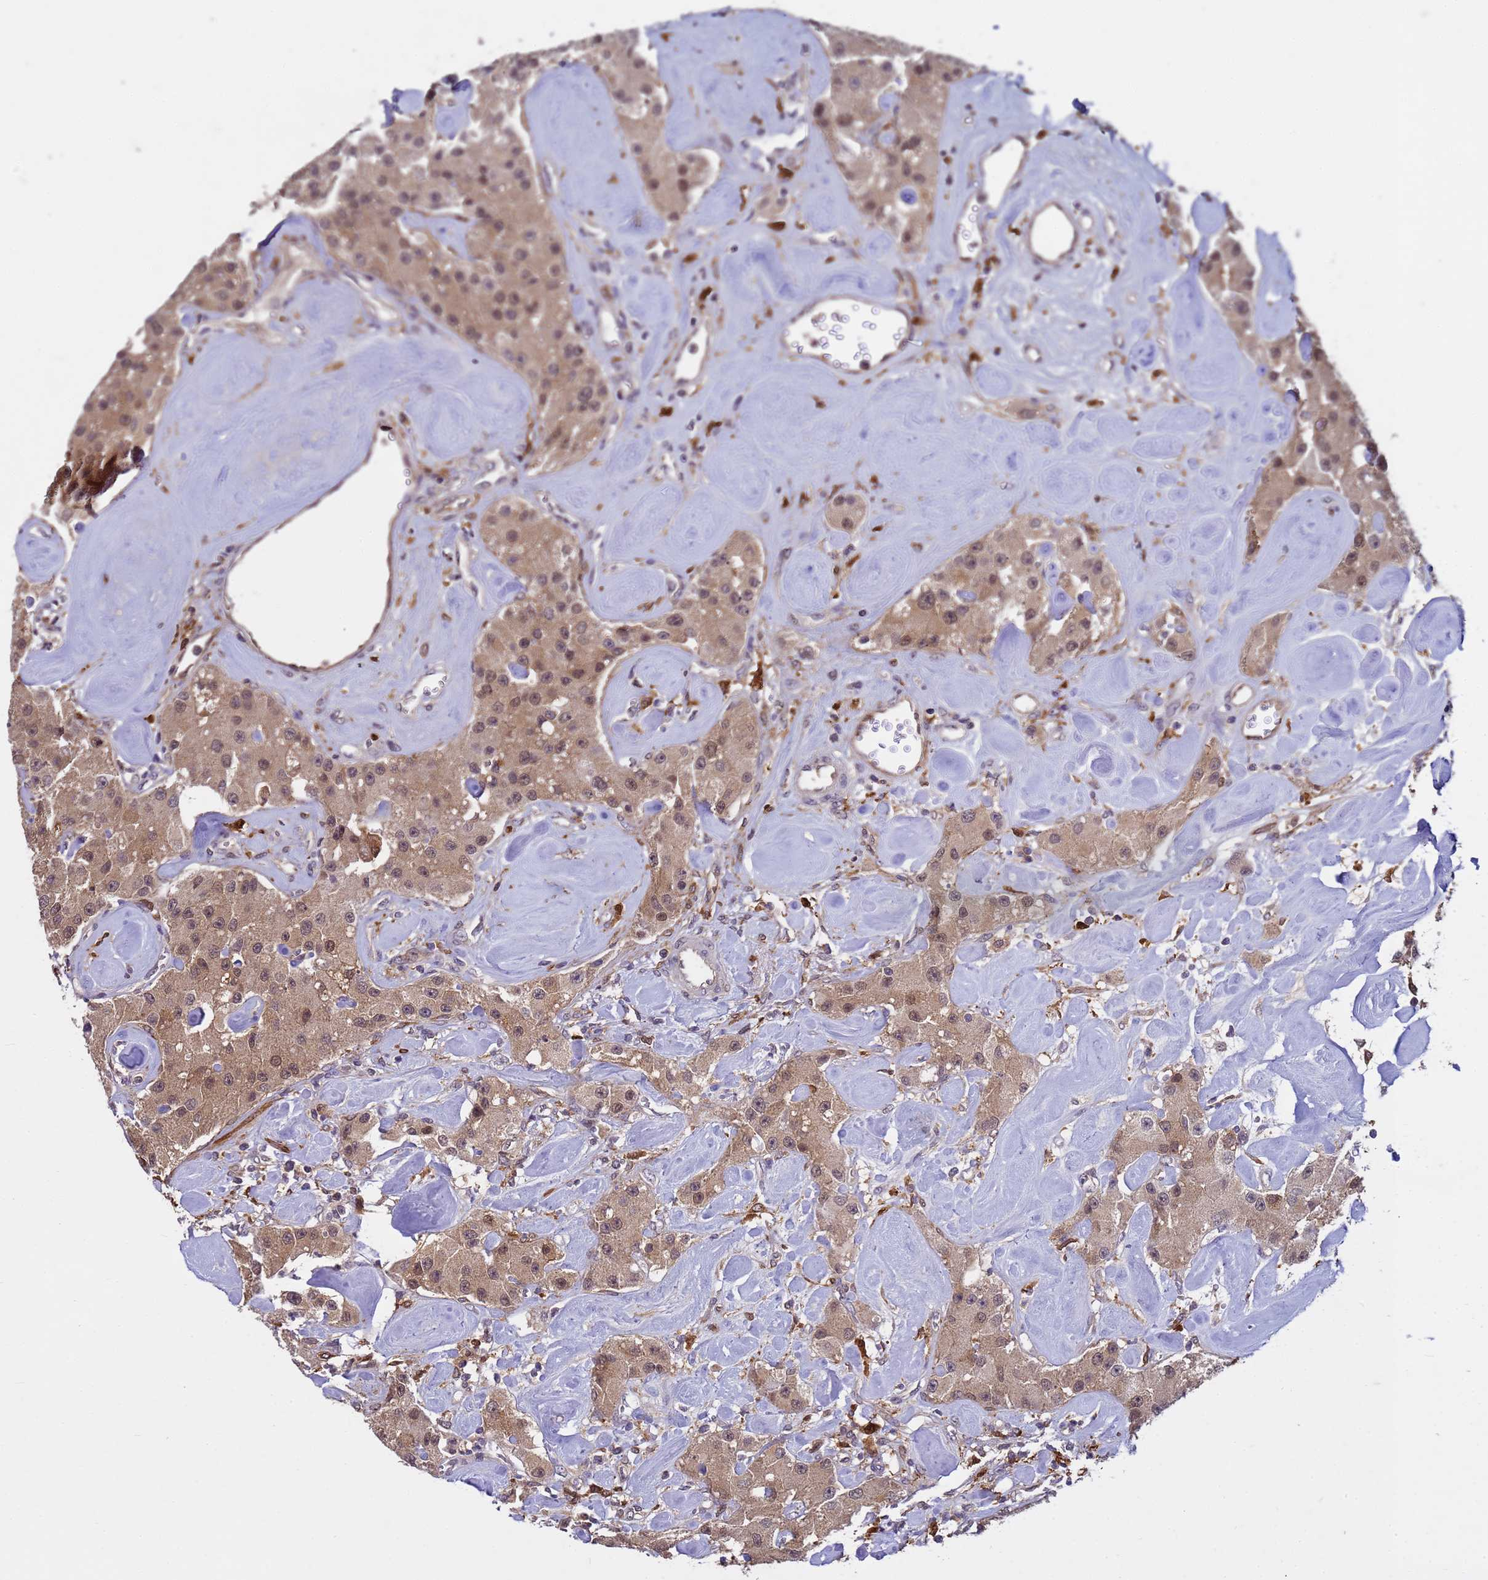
{"staining": {"intensity": "moderate", "quantity": ">75%", "location": "nuclear"}, "tissue": "carcinoid", "cell_type": "Tumor cells", "image_type": "cancer", "snomed": [{"axis": "morphology", "description": "Carcinoid, malignant, NOS"}, {"axis": "topography", "description": "Pancreas"}], "caption": "The immunohistochemical stain shows moderate nuclear positivity in tumor cells of carcinoid tissue.", "gene": "NPEPPS", "patient": {"sex": "male", "age": 41}}